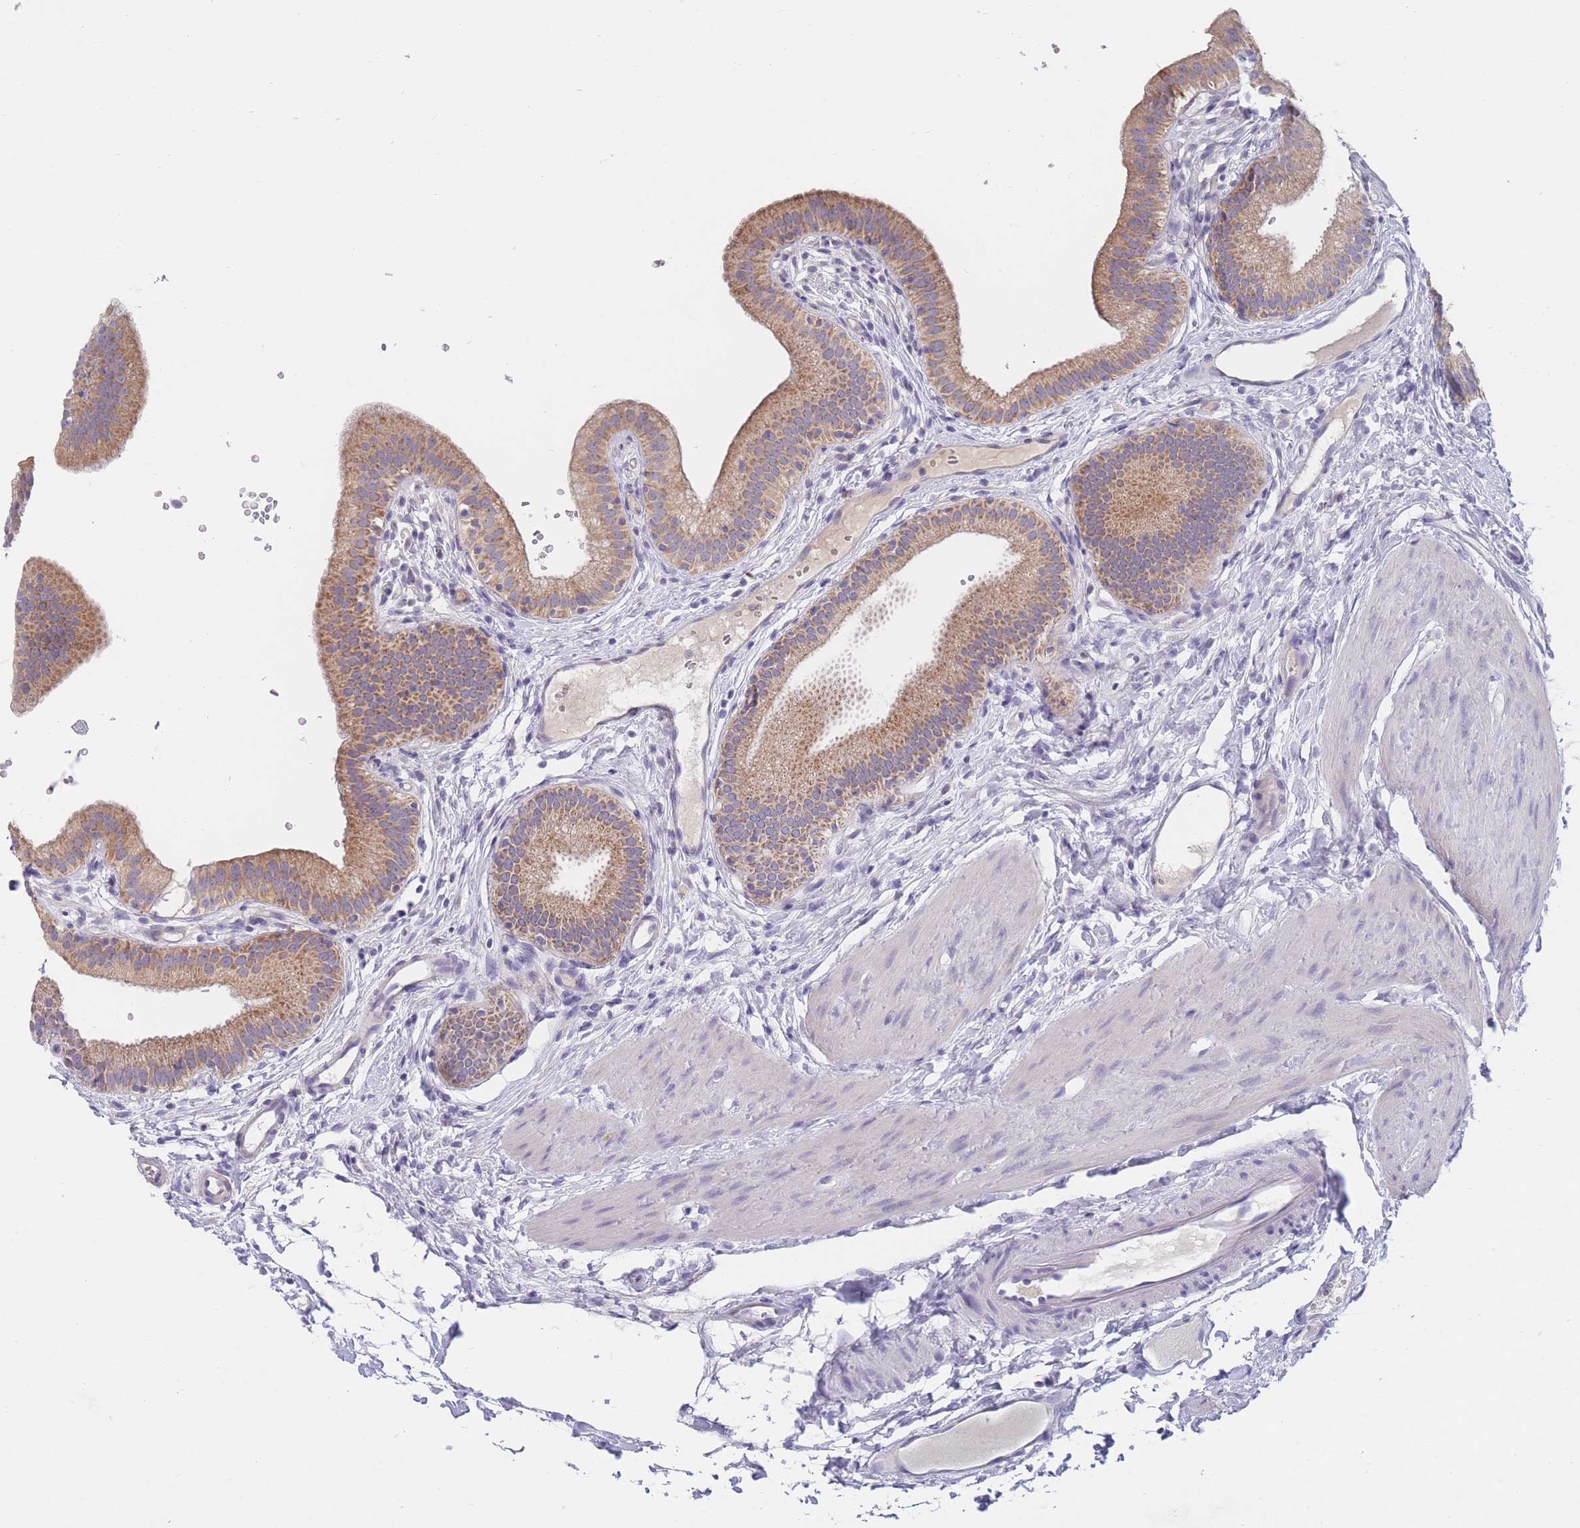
{"staining": {"intensity": "moderate", "quantity": ">75%", "location": "cytoplasmic/membranous"}, "tissue": "gallbladder", "cell_type": "Glandular cells", "image_type": "normal", "snomed": [{"axis": "morphology", "description": "Normal tissue, NOS"}, {"axis": "topography", "description": "Gallbladder"}], "caption": "Benign gallbladder displays moderate cytoplasmic/membranous positivity in approximately >75% of glandular cells, visualized by immunohistochemistry.", "gene": "MRPS14", "patient": {"sex": "female", "age": 54}}